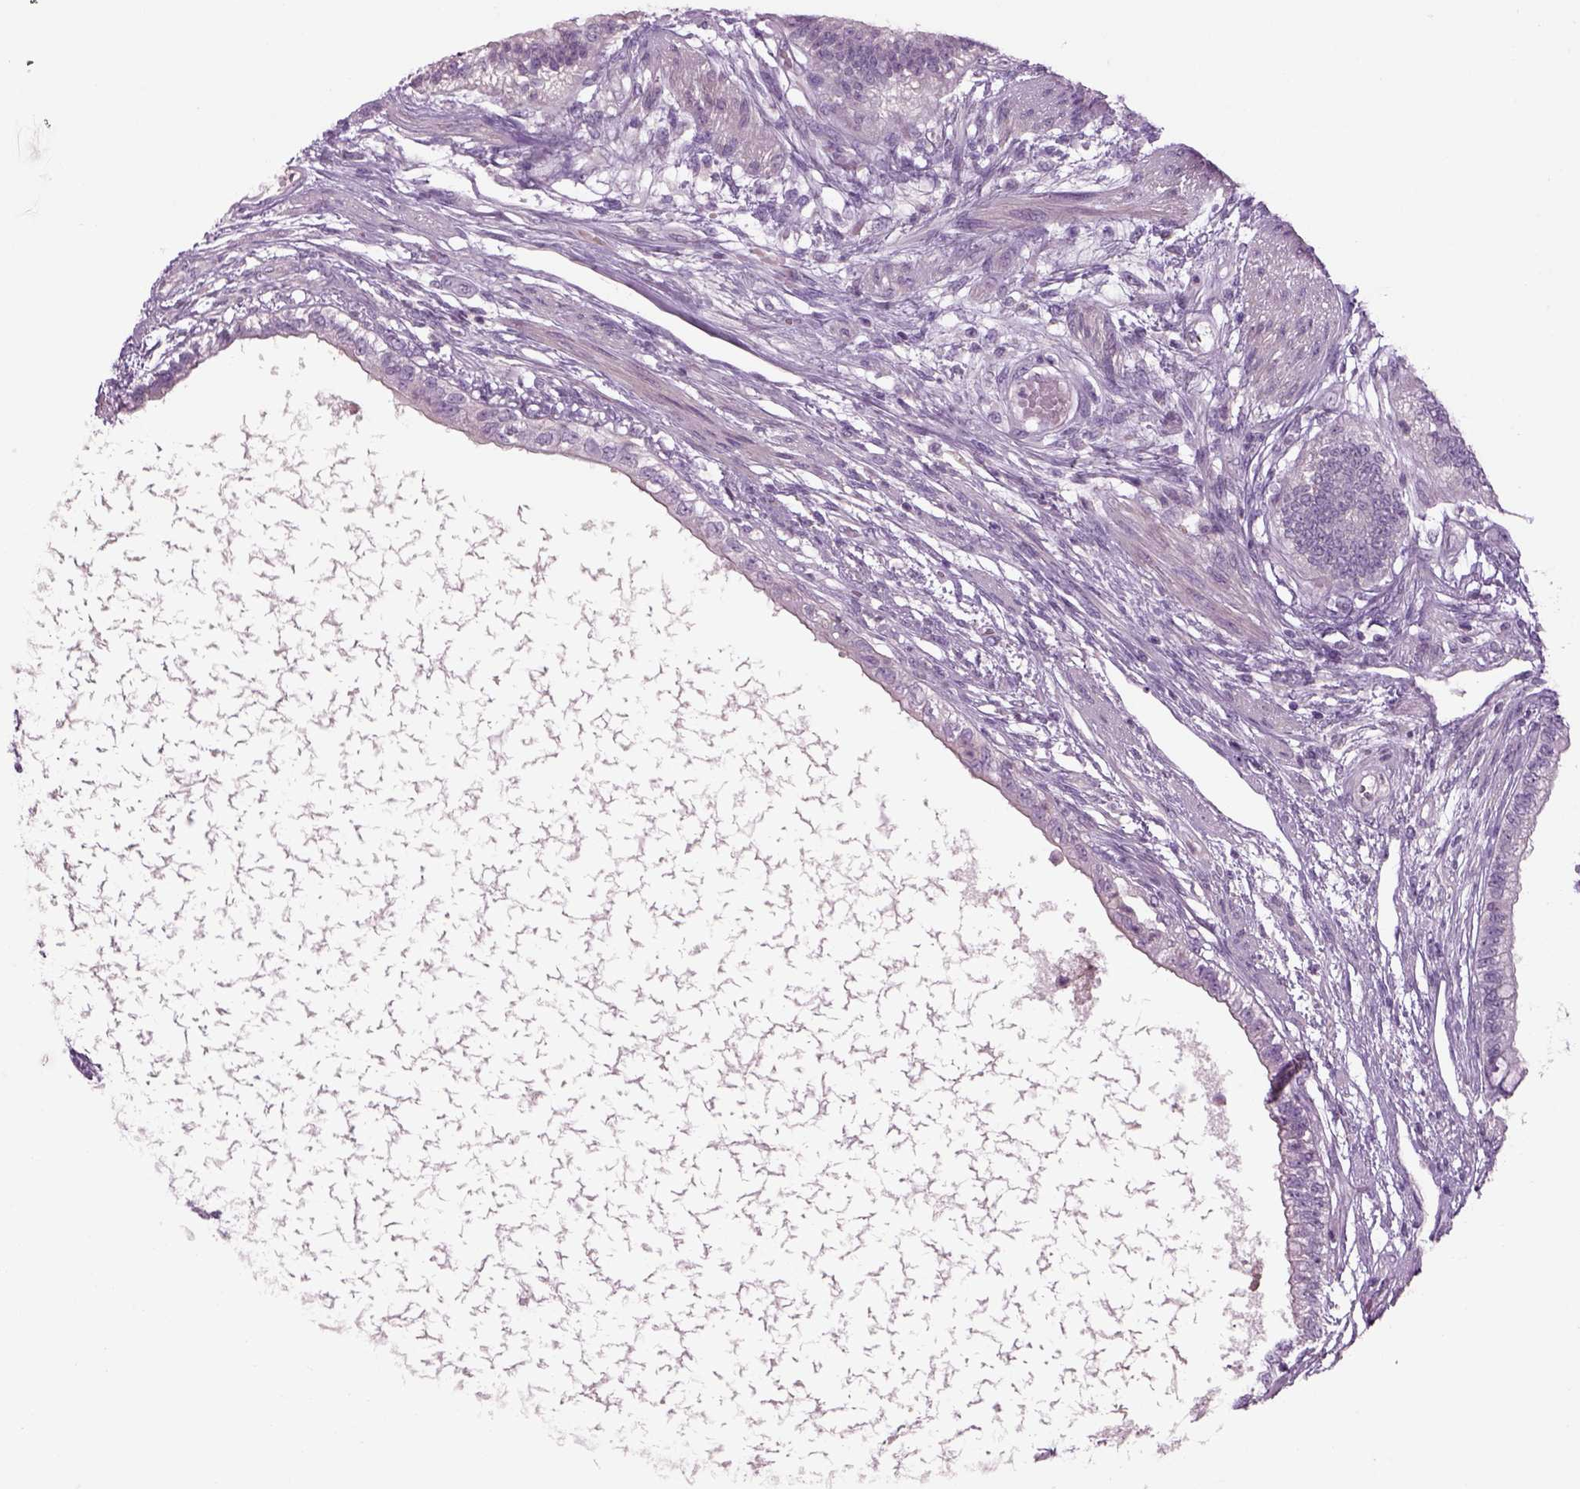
{"staining": {"intensity": "negative", "quantity": "none", "location": "none"}, "tissue": "testis cancer", "cell_type": "Tumor cells", "image_type": "cancer", "snomed": [{"axis": "morphology", "description": "Carcinoma, Embryonal, NOS"}, {"axis": "topography", "description": "Testis"}], "caption": "An immunohistochemistry (IHC) photomicrograph of testis cancer (embryonal carcinoma) is shown. There is no staining in tumor cells of testis cancer (embryonal carcinoma). Brightfield microscopy of immunohistochemistry (IHC) stained with DAB (3,3'-diaminobenzidine) (brown) and hematoxylin (blue), captured at high magnification.", "gene": "MDH1B", "patient": {"sex": "male", "age": 26}}